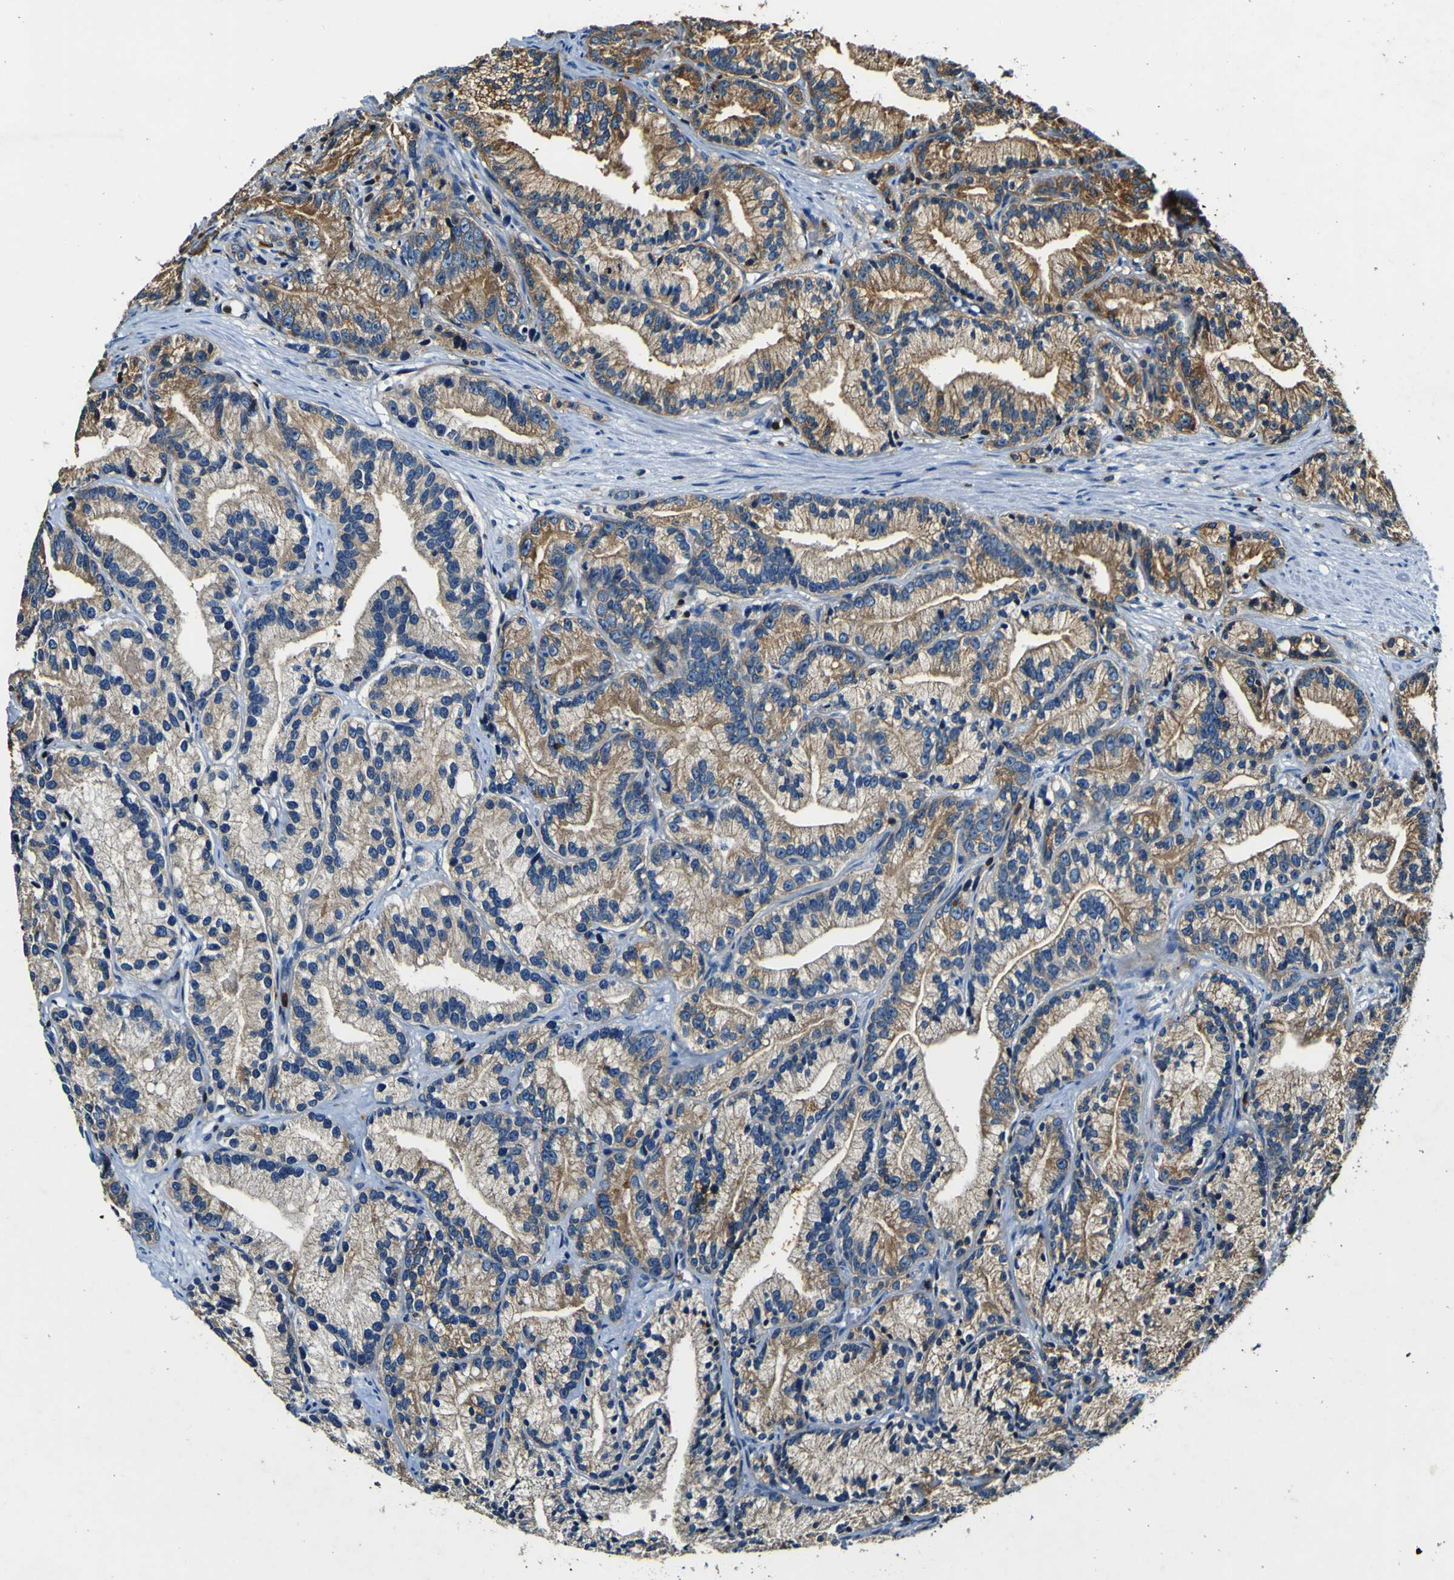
{"staining": {"intensity": "strong", "quantity": ">75%", "location": "cytoplasmic/membranous"}, "tissue": "prostate cancer", "cell_type": "Tumor cells", "image_type": "cancer", "snomed": [{"axis": "morphology", "description": "Adenocarcinoma, Low grade"}, {"axis": "topography", "description": "Prostate"}], "caption": "About >75% of tumor cells in prostate cancer (low-grade adenocarcinoma) display strong cytoplasmic/membranous protein expression as visualized by brown immunohistochemical staining.", "gene": "RHOT2", "patient": {"sex": "male", "age": 89}}